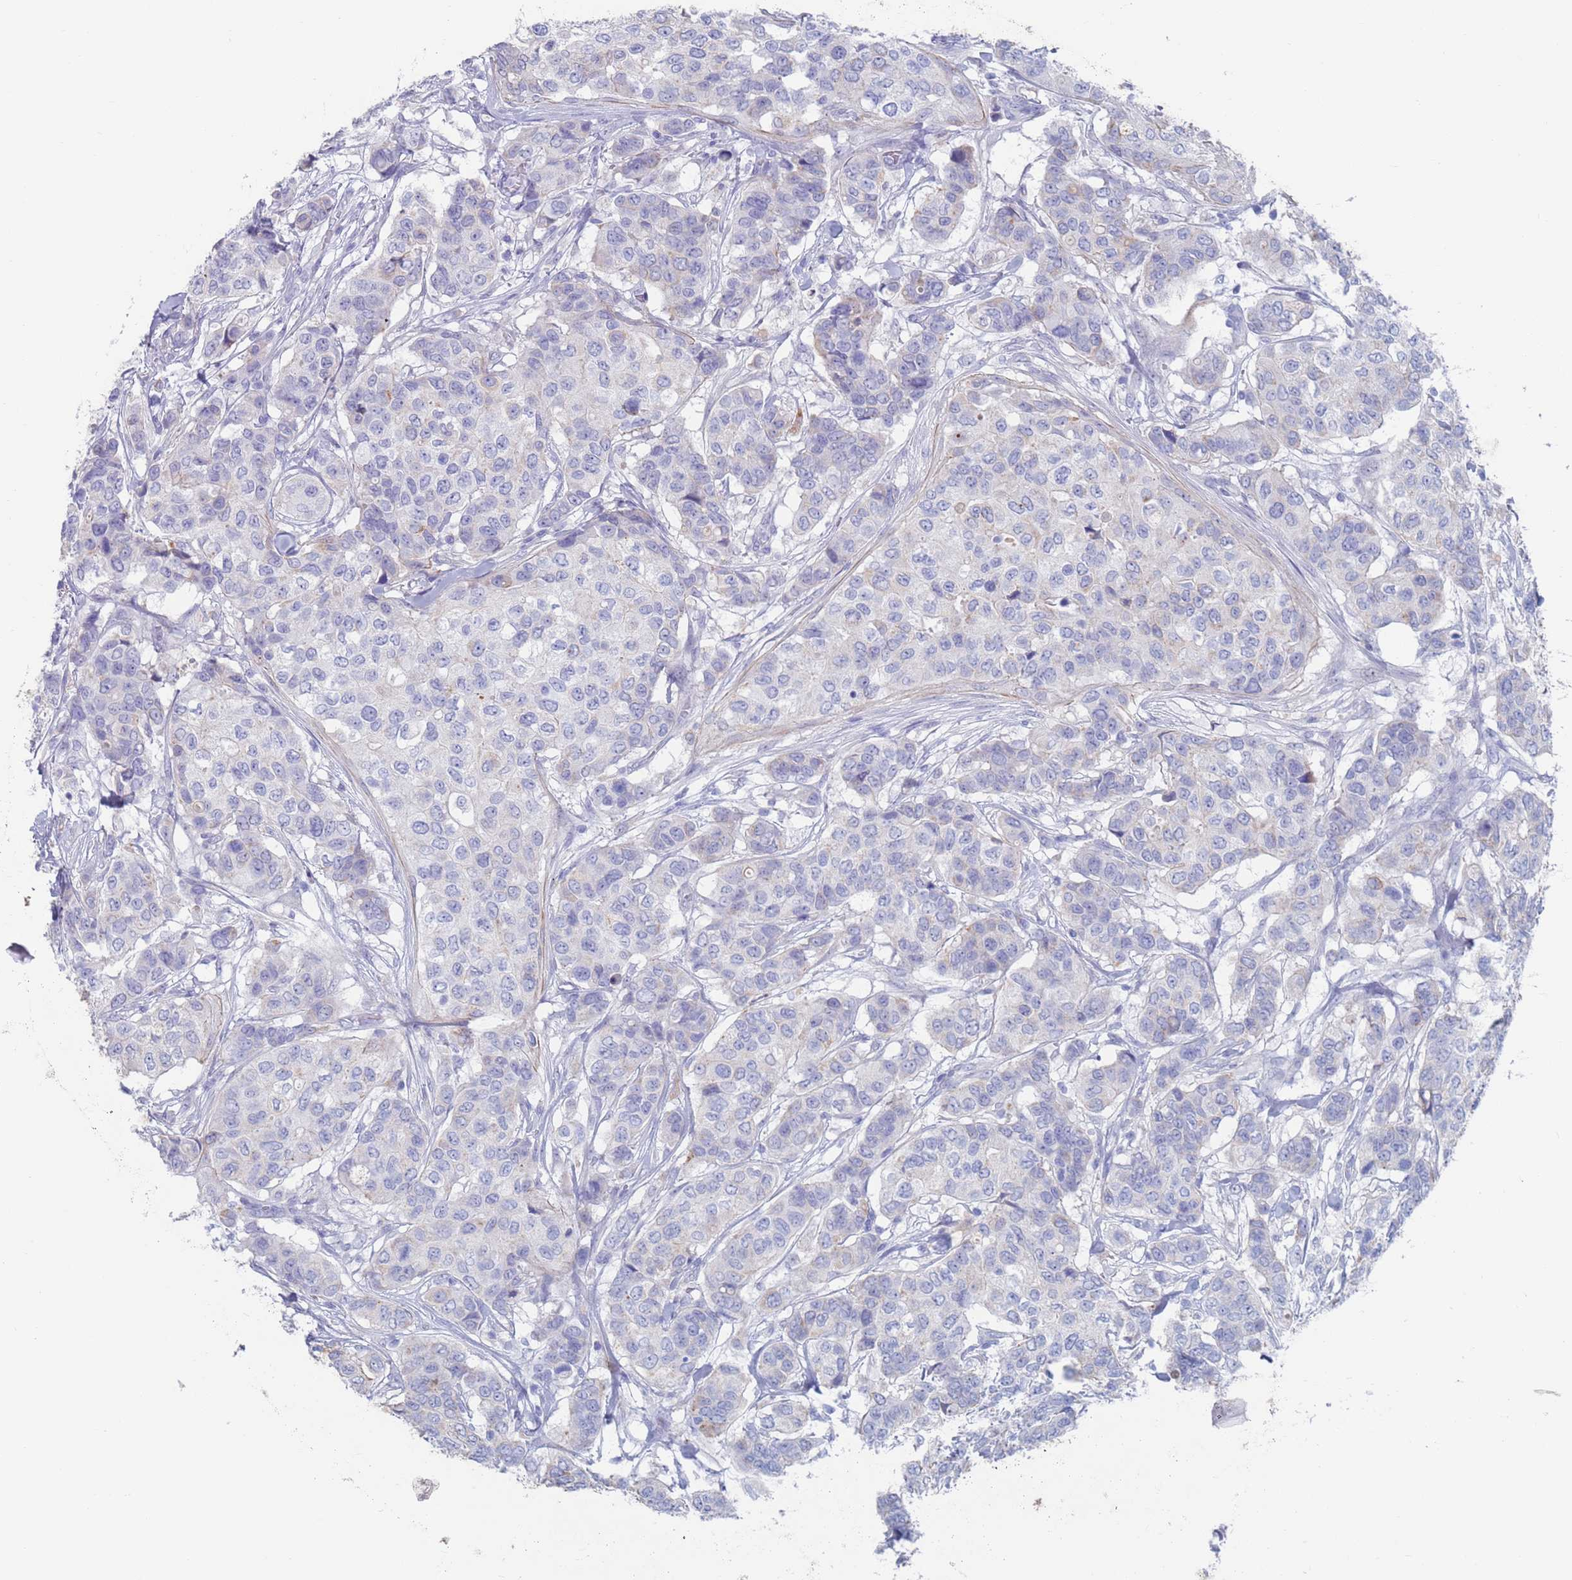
{"staining": {"intensity": "negative", "quantity": "none", "location": "none"}, "tissue": "breast cancer", "cell_type": "Tumor cells", "image_type": "cancer", "snomed": [{"axis": "morphology", "description": "Lobular carcinoma"}, {"axis": "topography", "description": "Breast"}], "caption": "This is an immunohistochemistry photomicrograph of human breast cancer (lobular carcinoma). There is no staining in tumor cells.", "gene": "FUCA1", "patient": {"sex": "female", "age": 51}}